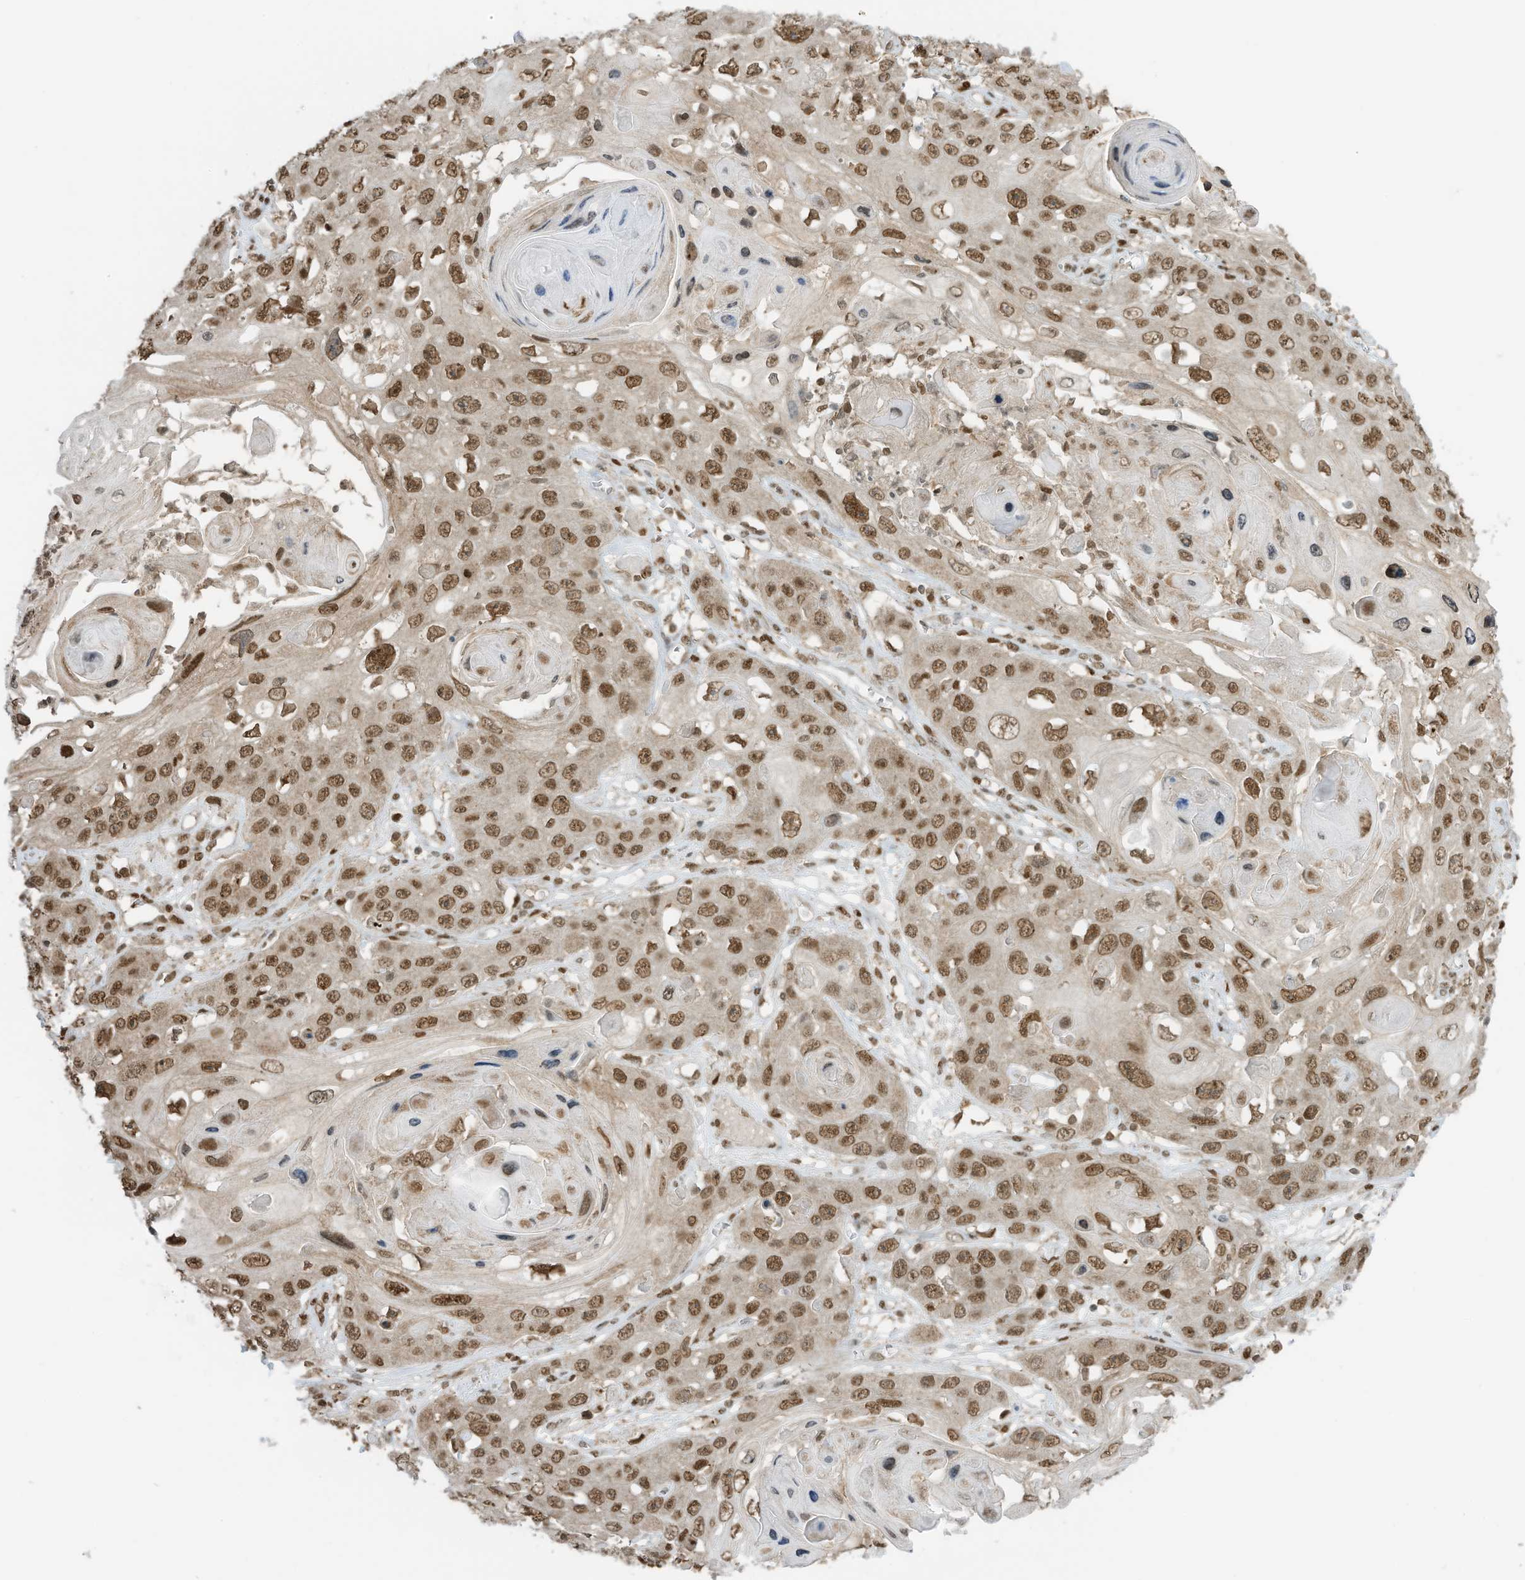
{"staining": {"intensity": "moderate", "quantity": ">75%", "location": "nuclear"}, "tissue": "skin cancer", "cell_type": "Tumor cells", "image_type": "cancer", "snomed": [{"axis": "morphology", "description": "Squamous cell carcinoma, NOS"}, {"axis": "topography", "description": "Skin"}], "caption": "IHC image of human squamous cell carcinoma (skin) stained for a protein (brown), which reveals medium levels of moderate nuclear expression in about >75% of tumor cells.", "gene": "KPNB1", "patient": {"sex": "male", "age": 55}}